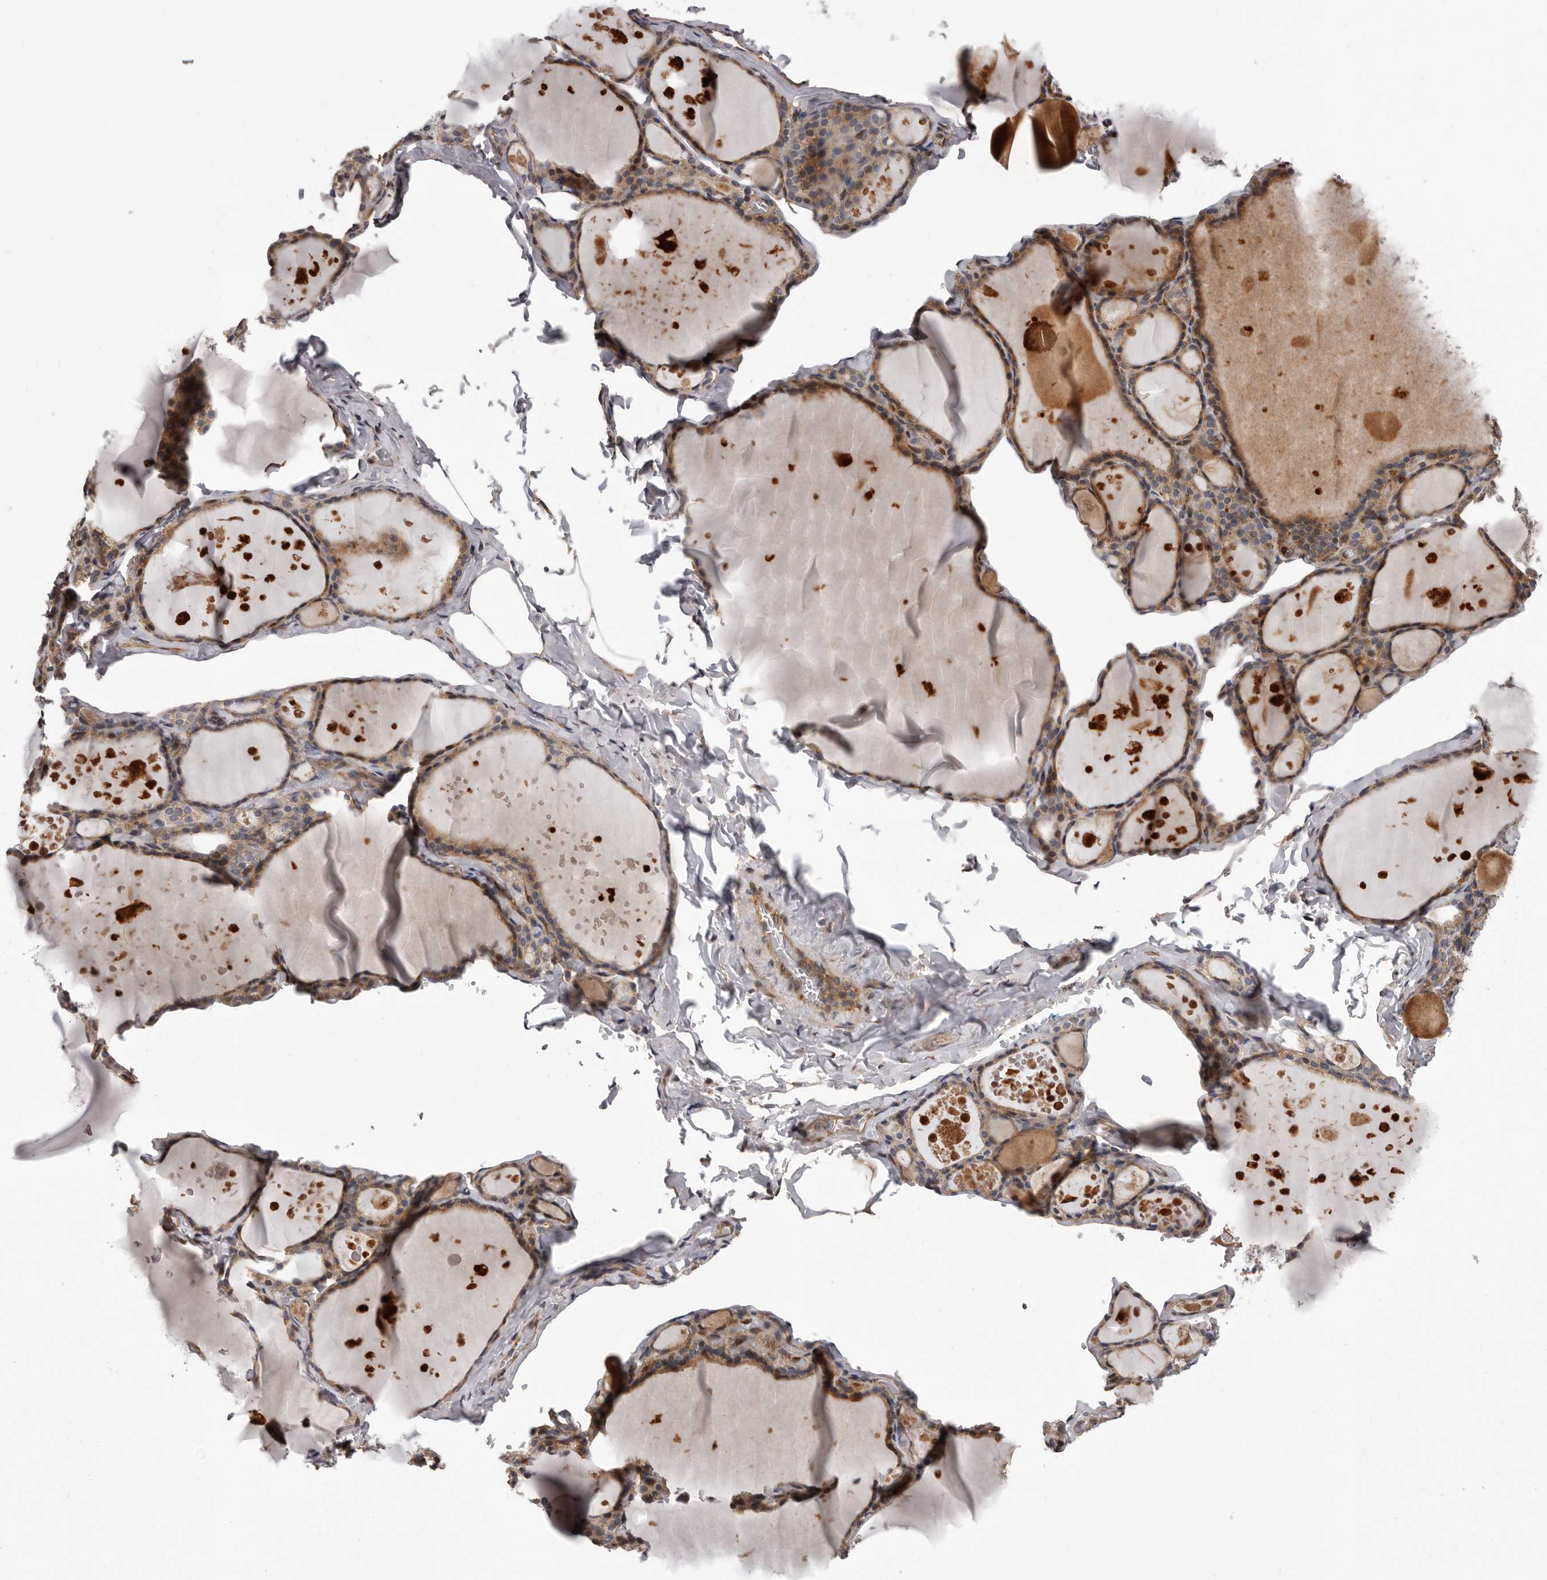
{"staining": {"intensity": "moderate", "quantity": ">75%", "location": "cytoplasmic/membranous"}, "tissue": "thyroid gland", "cell_type": "Glandular cells", "image_type": "normal", "snomed": [{"axis": "morphology", "description": "Normal tissue, NOS"}, {"axis": "topography", "description": "Thyroid gland"}], "caption": "Immunohistochemistry (IHC) of normal human thyroid gland displays medium levels of moderate cytoplasmic/membranous staining in approximately >75% of glandular cells. (DAB IHC with brightfield microscopy, high magnification).", "gene": "VPS37A", "patient": {"sex": "male", "age": 56}}